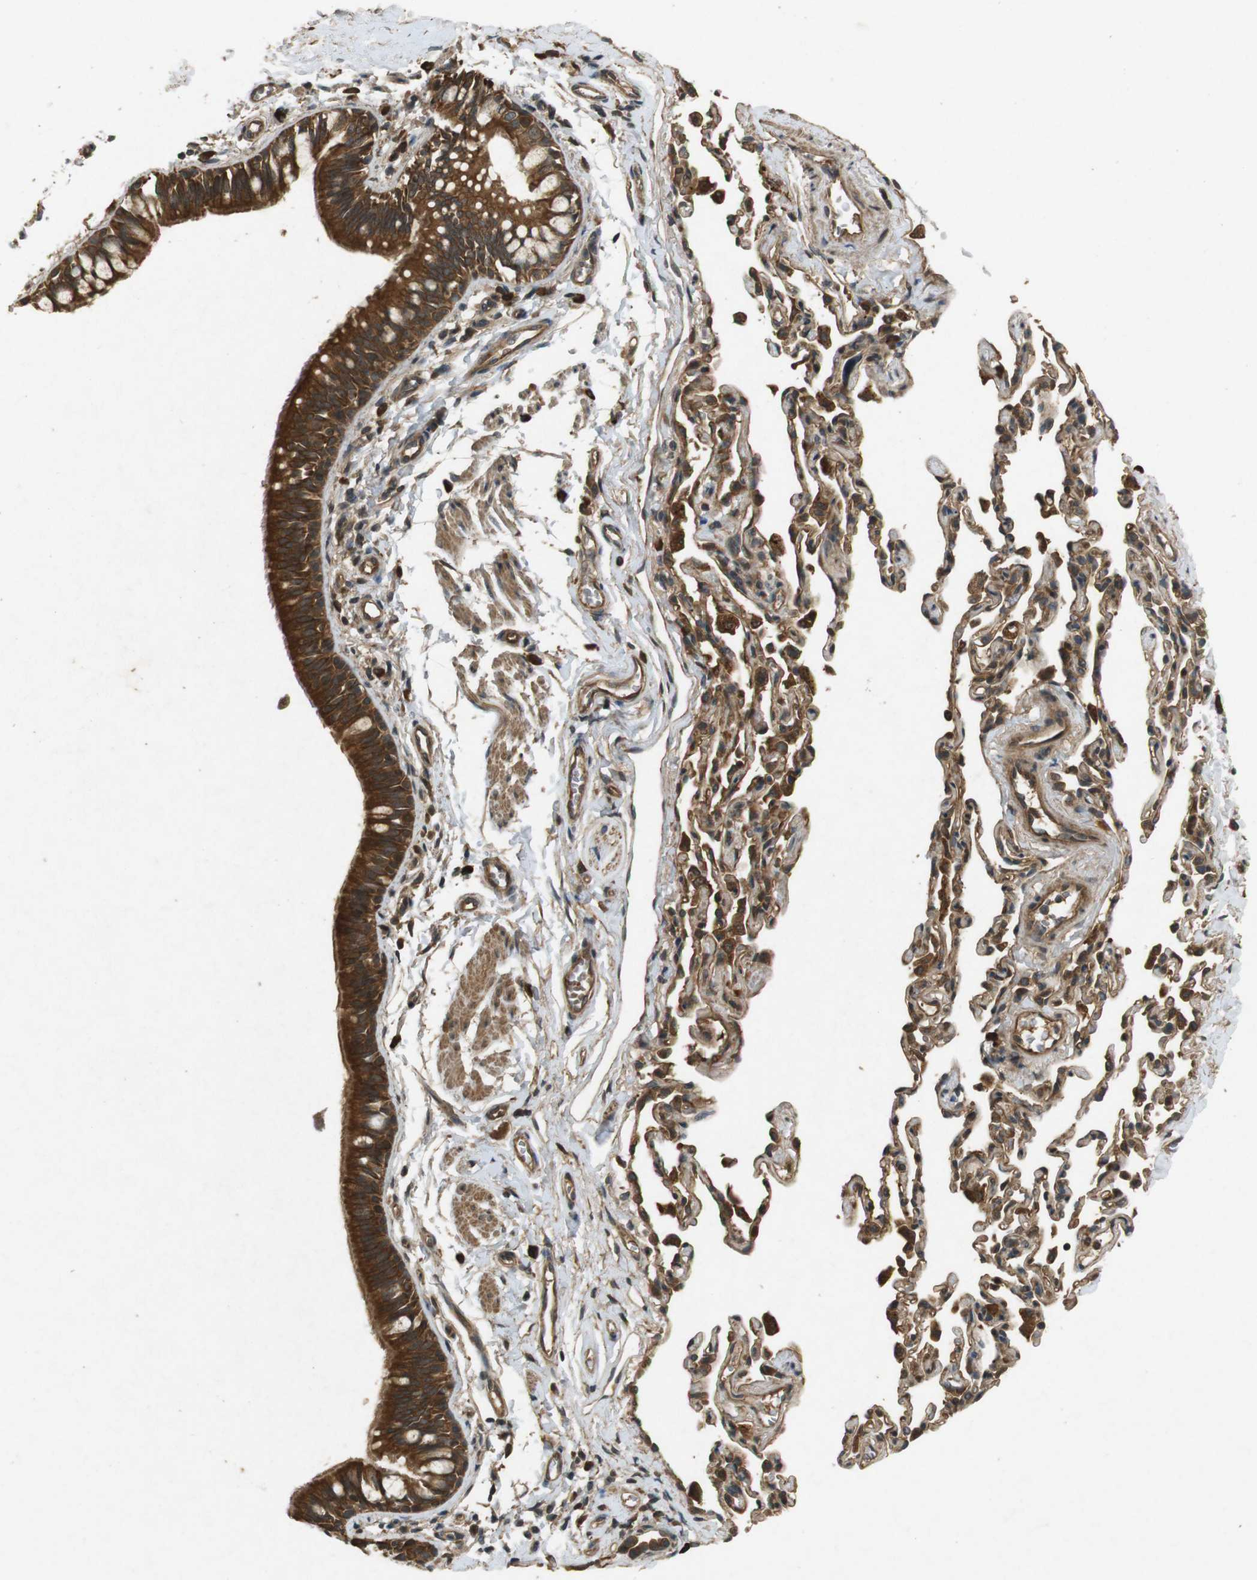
{"staining": {"intensity": "strong", "quantity": ">75%", "location": "cytoplasmic/membranous"}, "tissue": "bronchus", "cell_type": "Respiratory epithelial cells", "image_type": "normal", "snomed": [{"axis": "morphology", "description": "Normal tissue, NOS"}, {"axis": "topography", "description": "Bronchus"}, {"axis": "topography", "description": "Lung"}], "caption": "About >75% of respiratory epithelial cells in unremarkable bronchus exhibit strong cytoplasmic/membranous protein positivity as visualized by brown immunohistochemical staining.", "gene": "TAP1", "patient": {"sex": "male", "age": 64}}